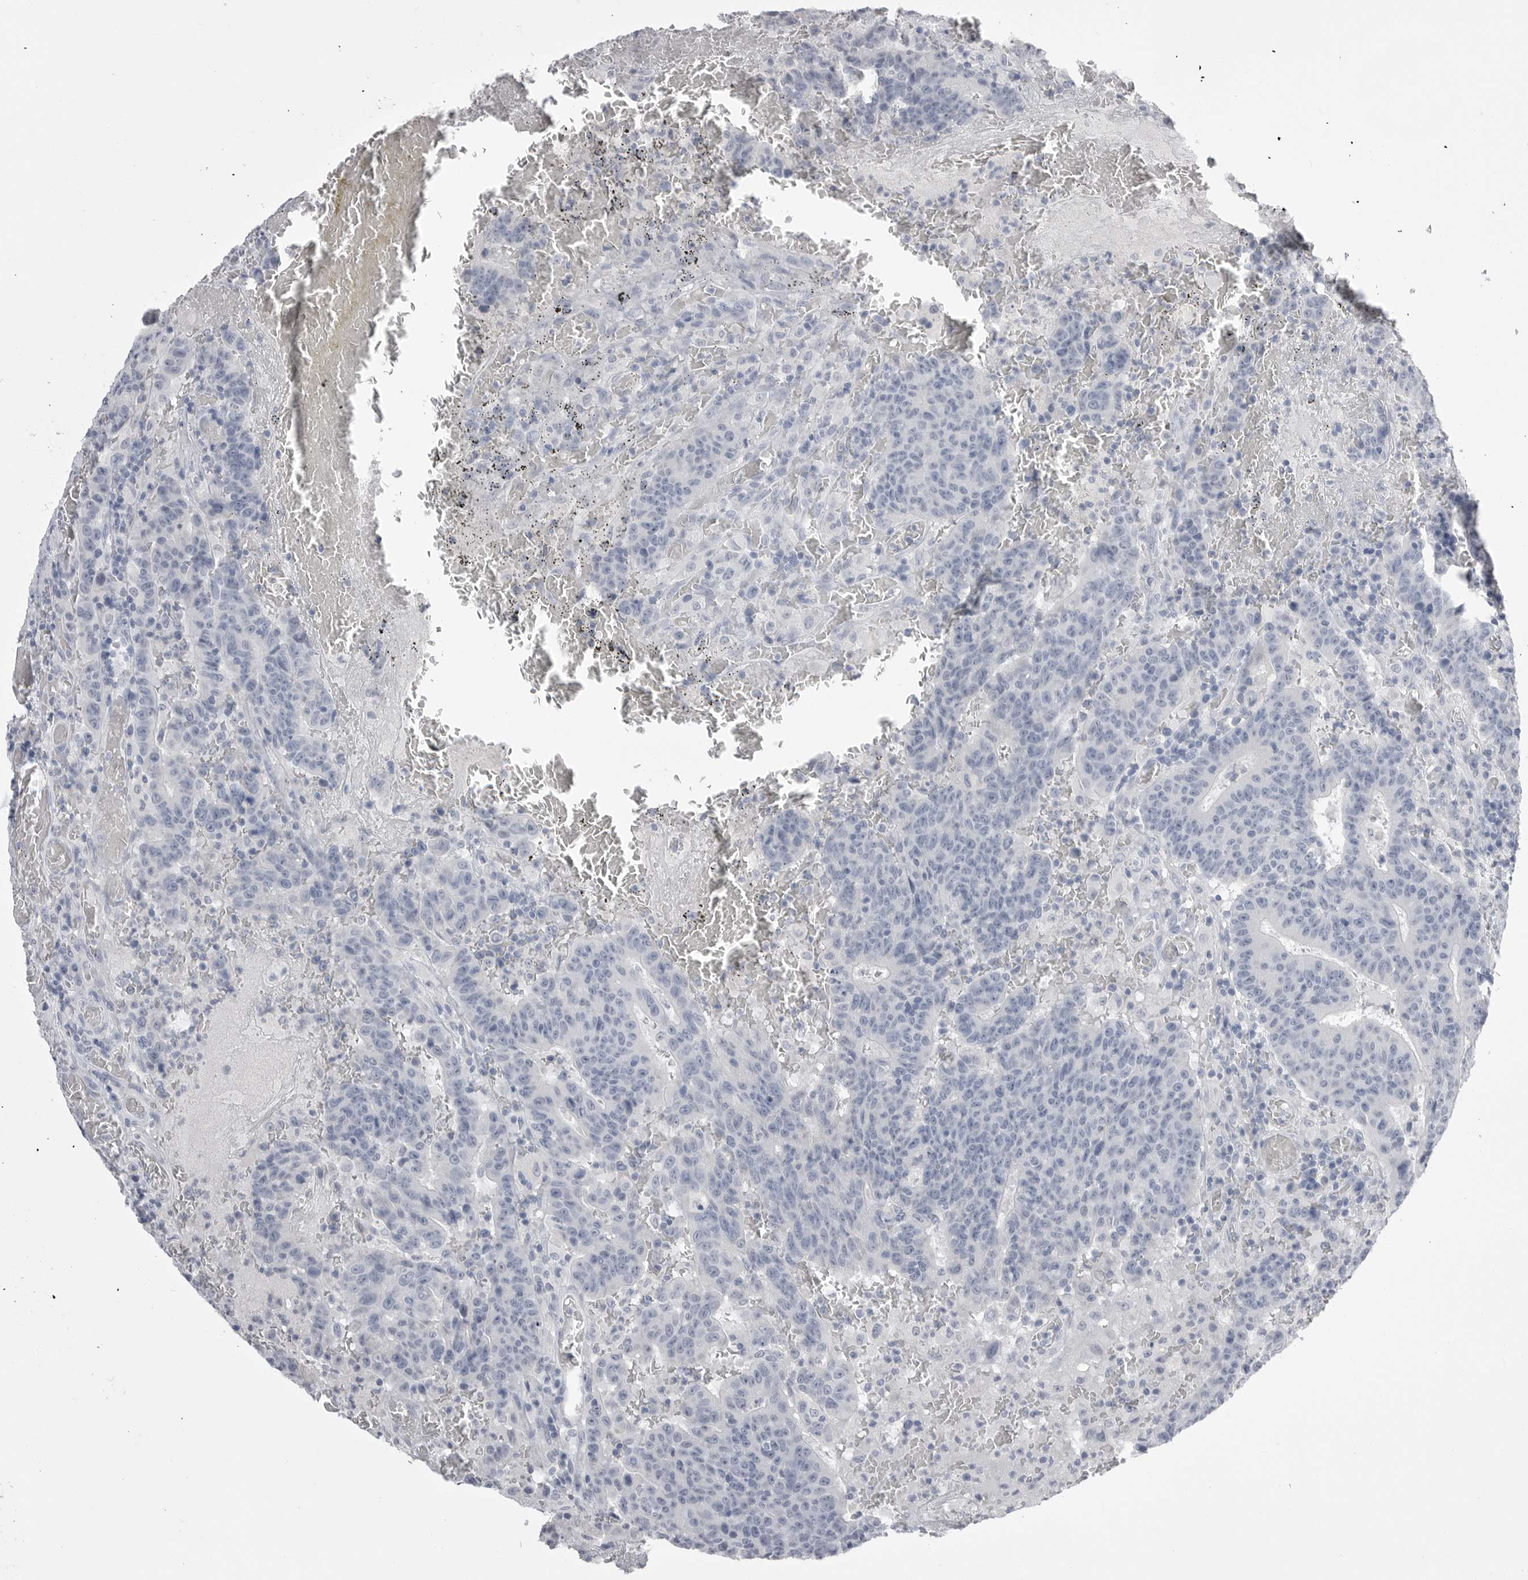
{"staining": {"intensity": "negative", "quantity": "none", "location": "none"}, "tissue": "colorectal cancer", "cell_type": "Tumor cells", "image_type": "cancer", "snomed": [{"axis": "morphology", "description": "Adenocarcinoma, NOS"}, {"axis": "topography", "description": "Colon"}], "caption": "Immunohistochemical staining of colorectal cancer (adenocarcinoma) reveals no significant staining in tumor cells.", "gene": "CPB1", "patient": {"sex": "female", "age": 75}}